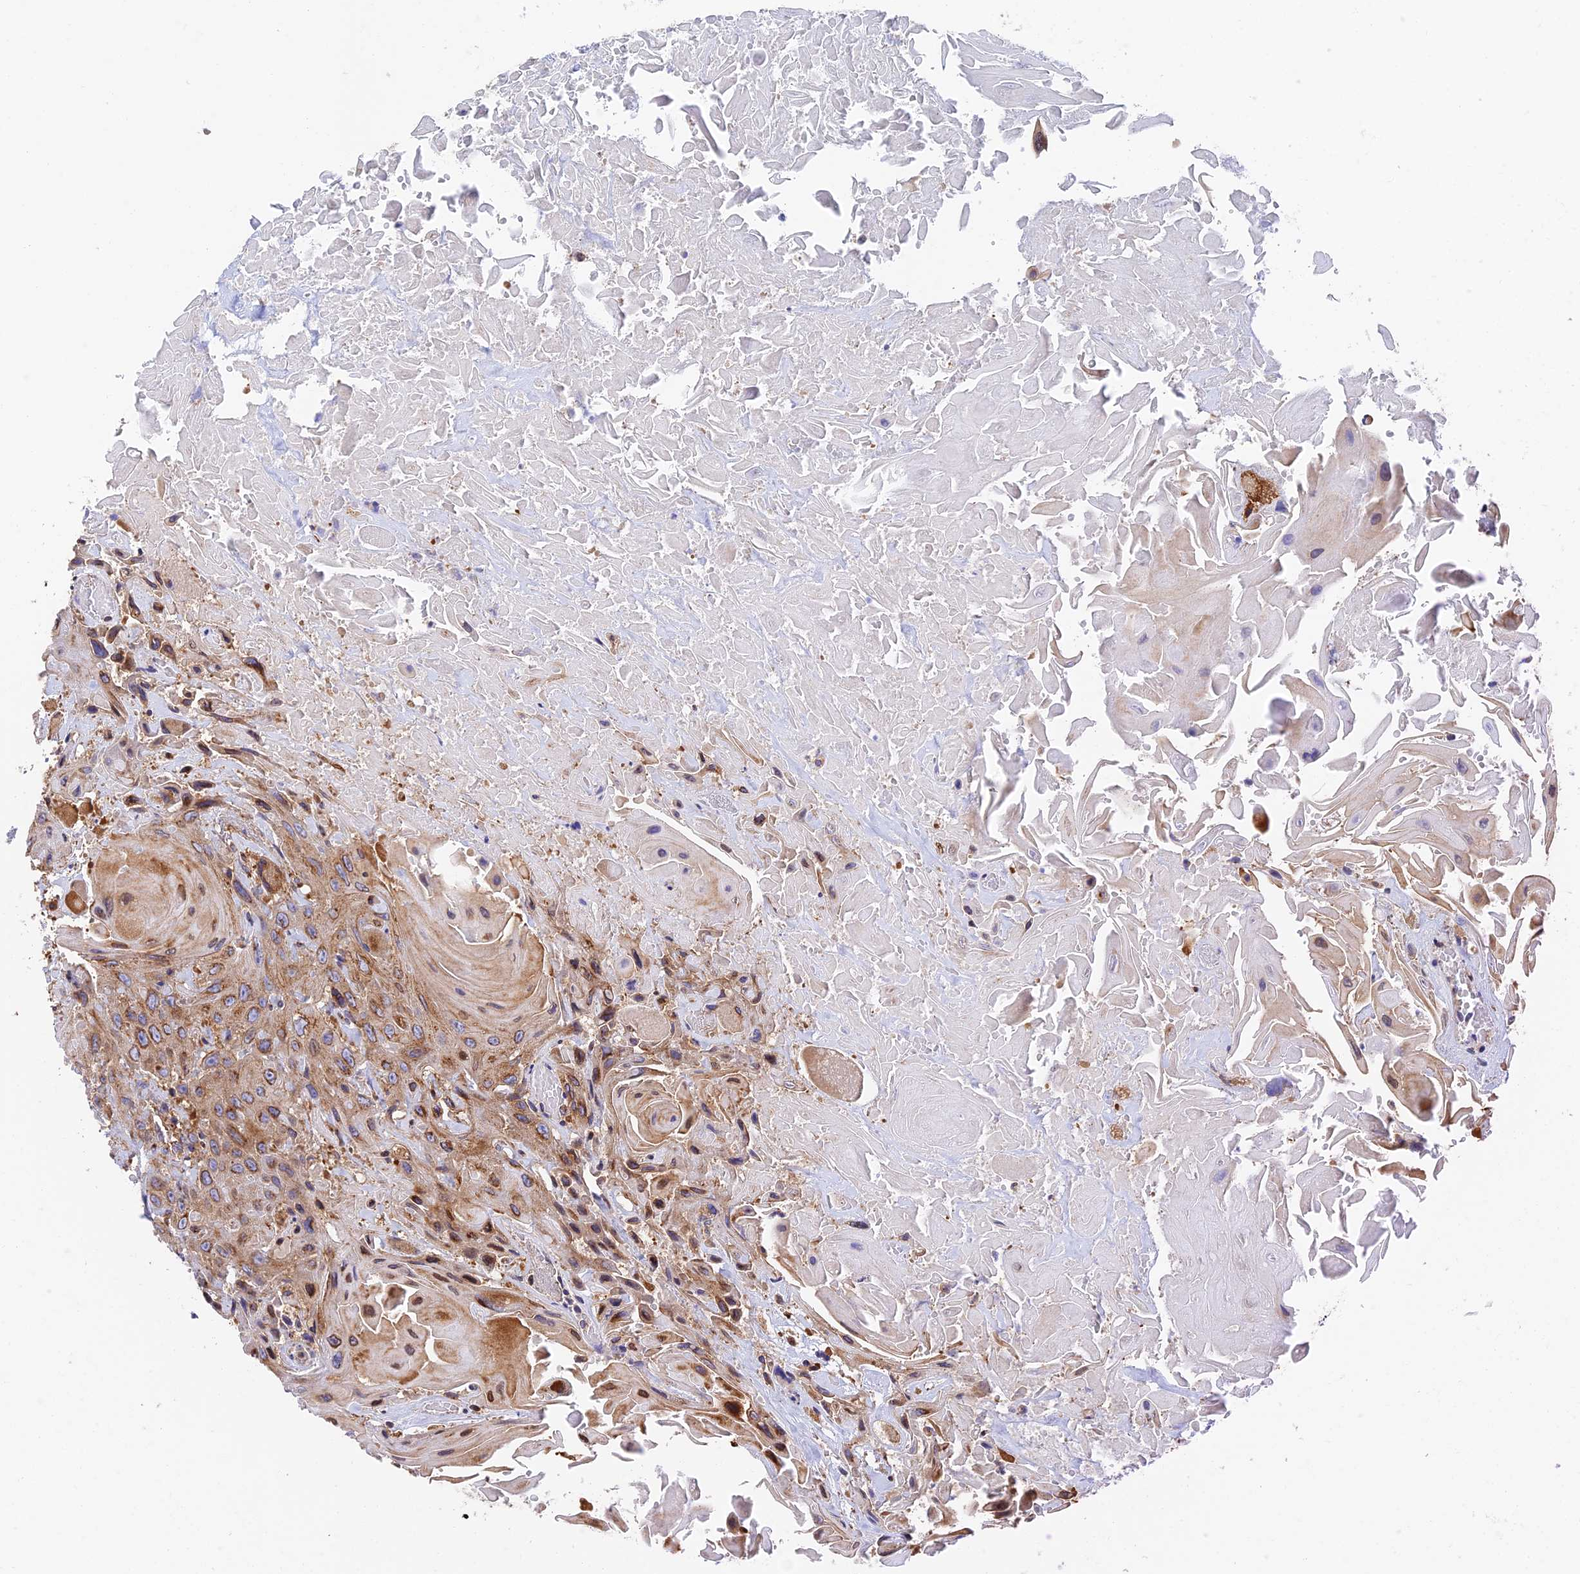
{"staining": {"intensity": "moderate", "quantity": ">75%", "location": "cytoplasmic/membranous"}, "tissue": "head and neck cancer", "cell_type": "Tumor cells", "image_type": "cancer", "snomed": [{"axis": "morphology", "description": "Squamous cell carcinoma, NOS"}, {"axis": "topography", "description": "Head-Neck"}], "caption": "This photomicrograph reveals immunohistochemistry staining of head and neck cancer, with medium moderate cytoplasmic/membranous staining in approximately >75% of tumor cells.", "gene": "DCTN2", "patient": {"sex": "male", "age": 81}}